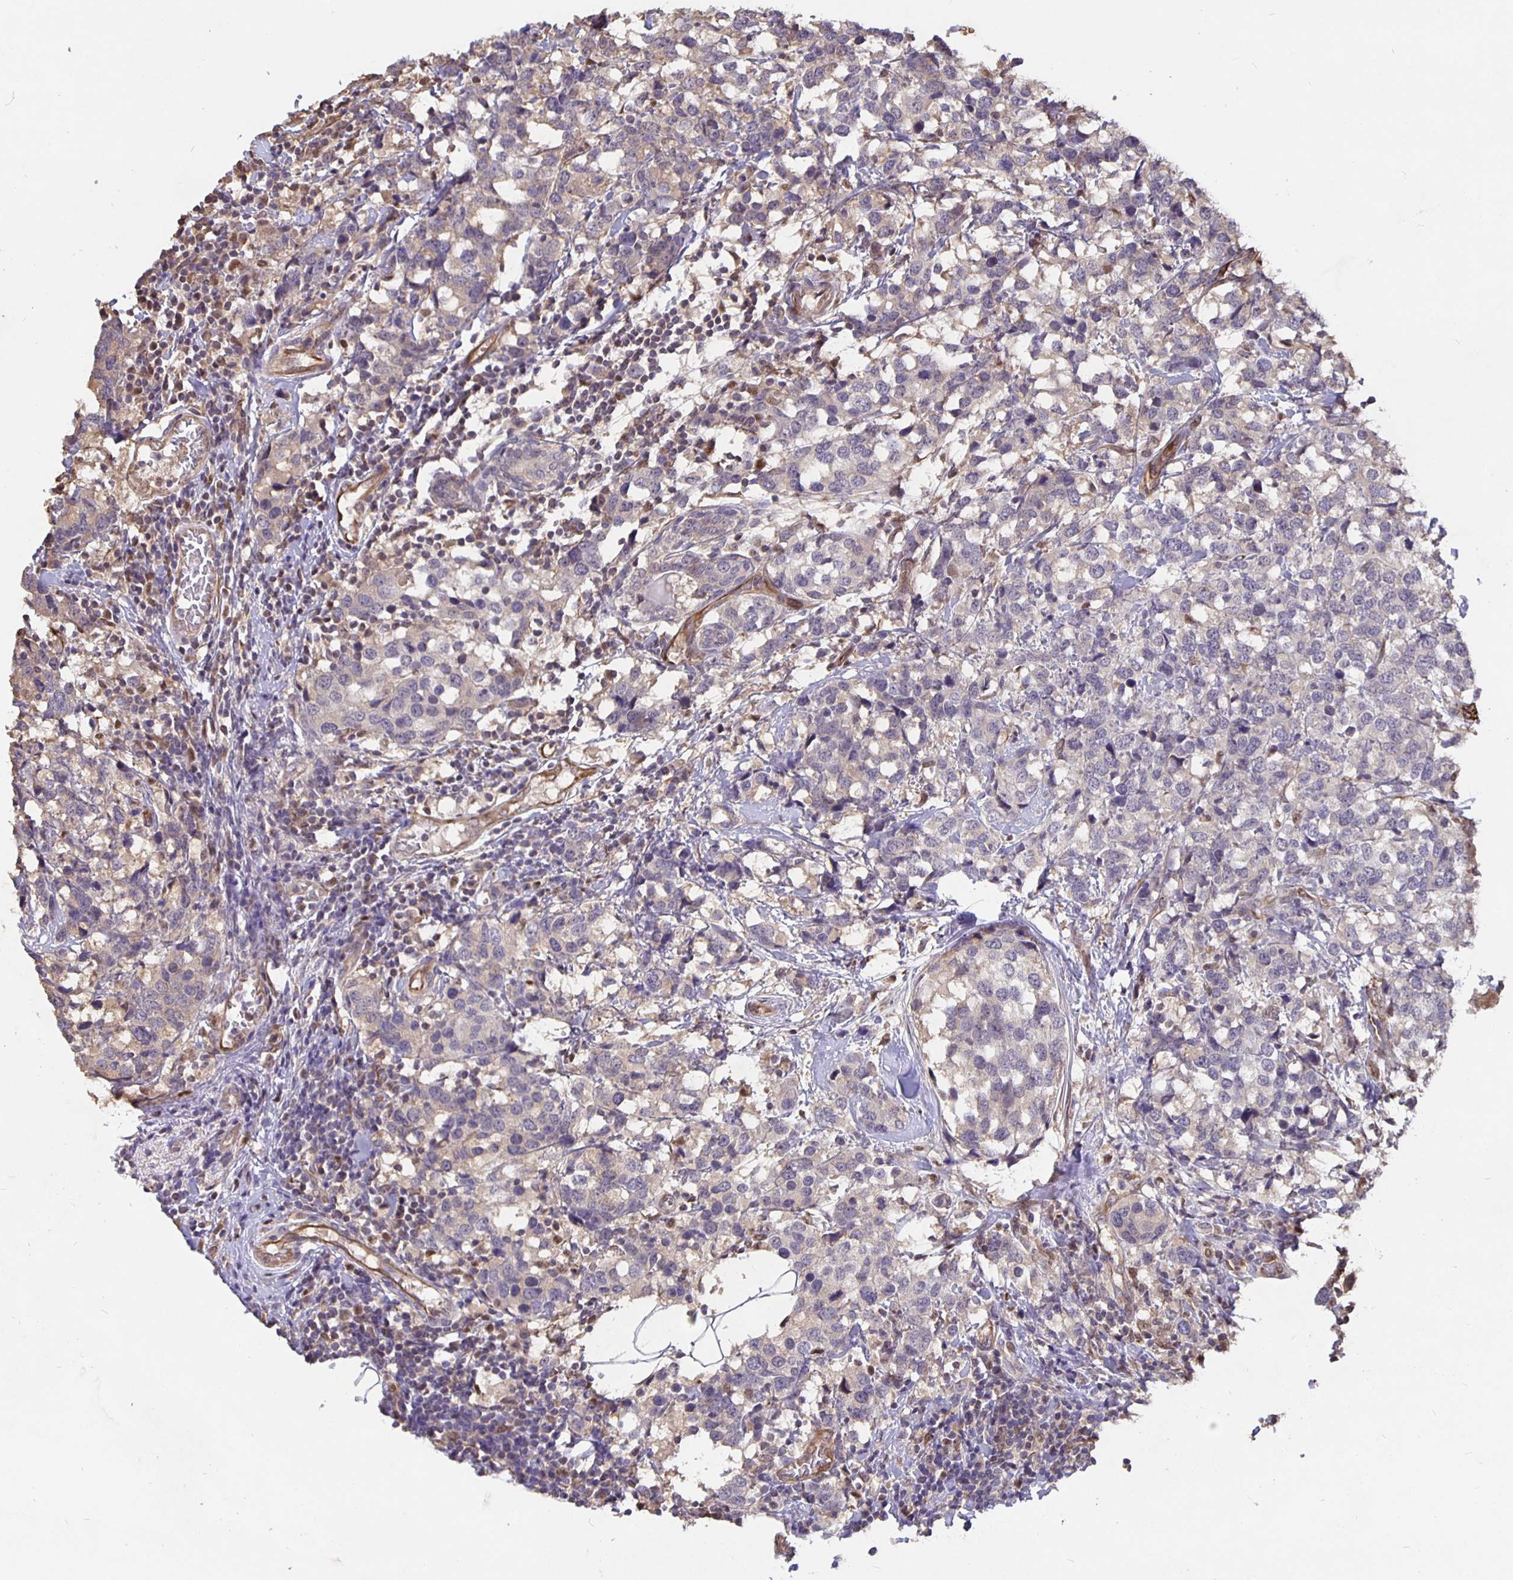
{"staining": {"intensity": "weak", "quantity": "<25%", "location": "cytoplasmic/membranous"}, "tissue": "breast cancer", "cell_type": "Tumor cells", "image_type": "cancer", "snomed": [{"axis": "morphology", "description": "Lobular carcinoma"}, {"axis": "topography", "description": "Breast"}], "caption": "Tumor cells are negative for protein expression in human lobular carcinoma (breast).", "gene": "NOG", "patient": {"sex": "female", "age": 59}}